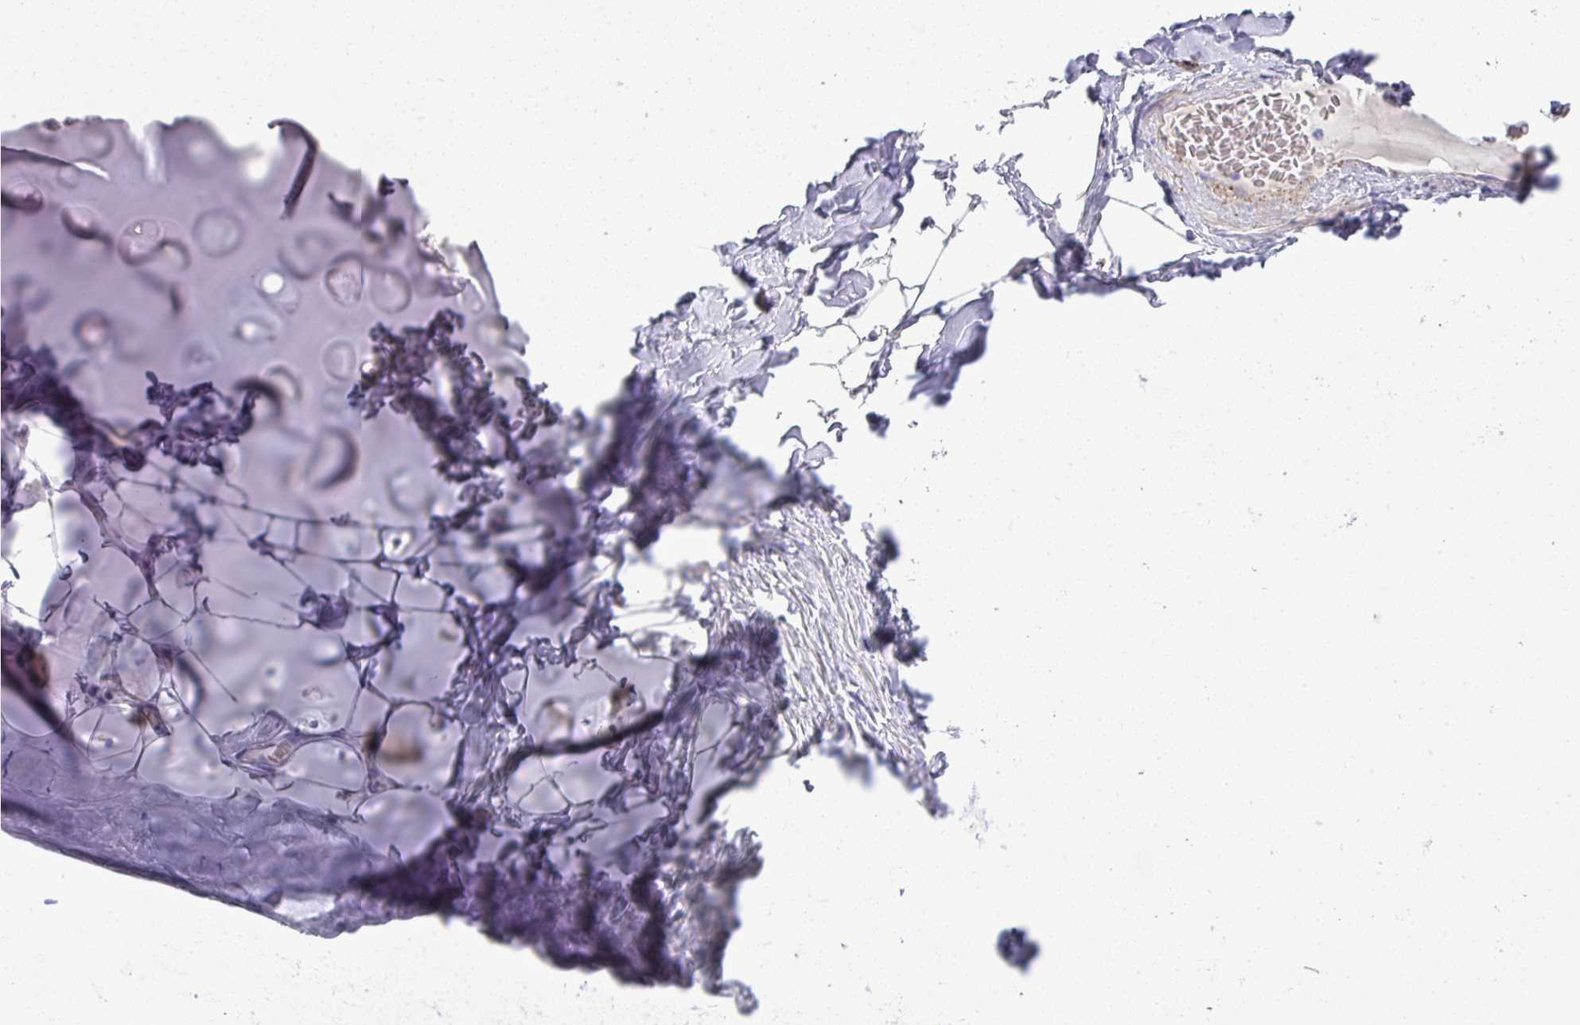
{"staining": {"intensity": "negative", "quantity": "none", "location": "none"}, "tissue": "adipose tissue", "cell_type": "Adipocytes", "image_type": "normal", "snomed": [{"axis": "morphology", "description": "Normal tissue, NOS"}, {"axis": "topography", "description": "Cartilage tissue"}, {"axis": "topography", "description": "Bronchus"}, {"axis": "topography", "description": "Peripheral nerve tissue"}], "caption": "An image of human adipose tissue is negative for staining in adipocytes. (IHC, brightfield microscopy, high magnification).", "gene": "UBE2S", "patient": {"sex": "male", "age": 67}}